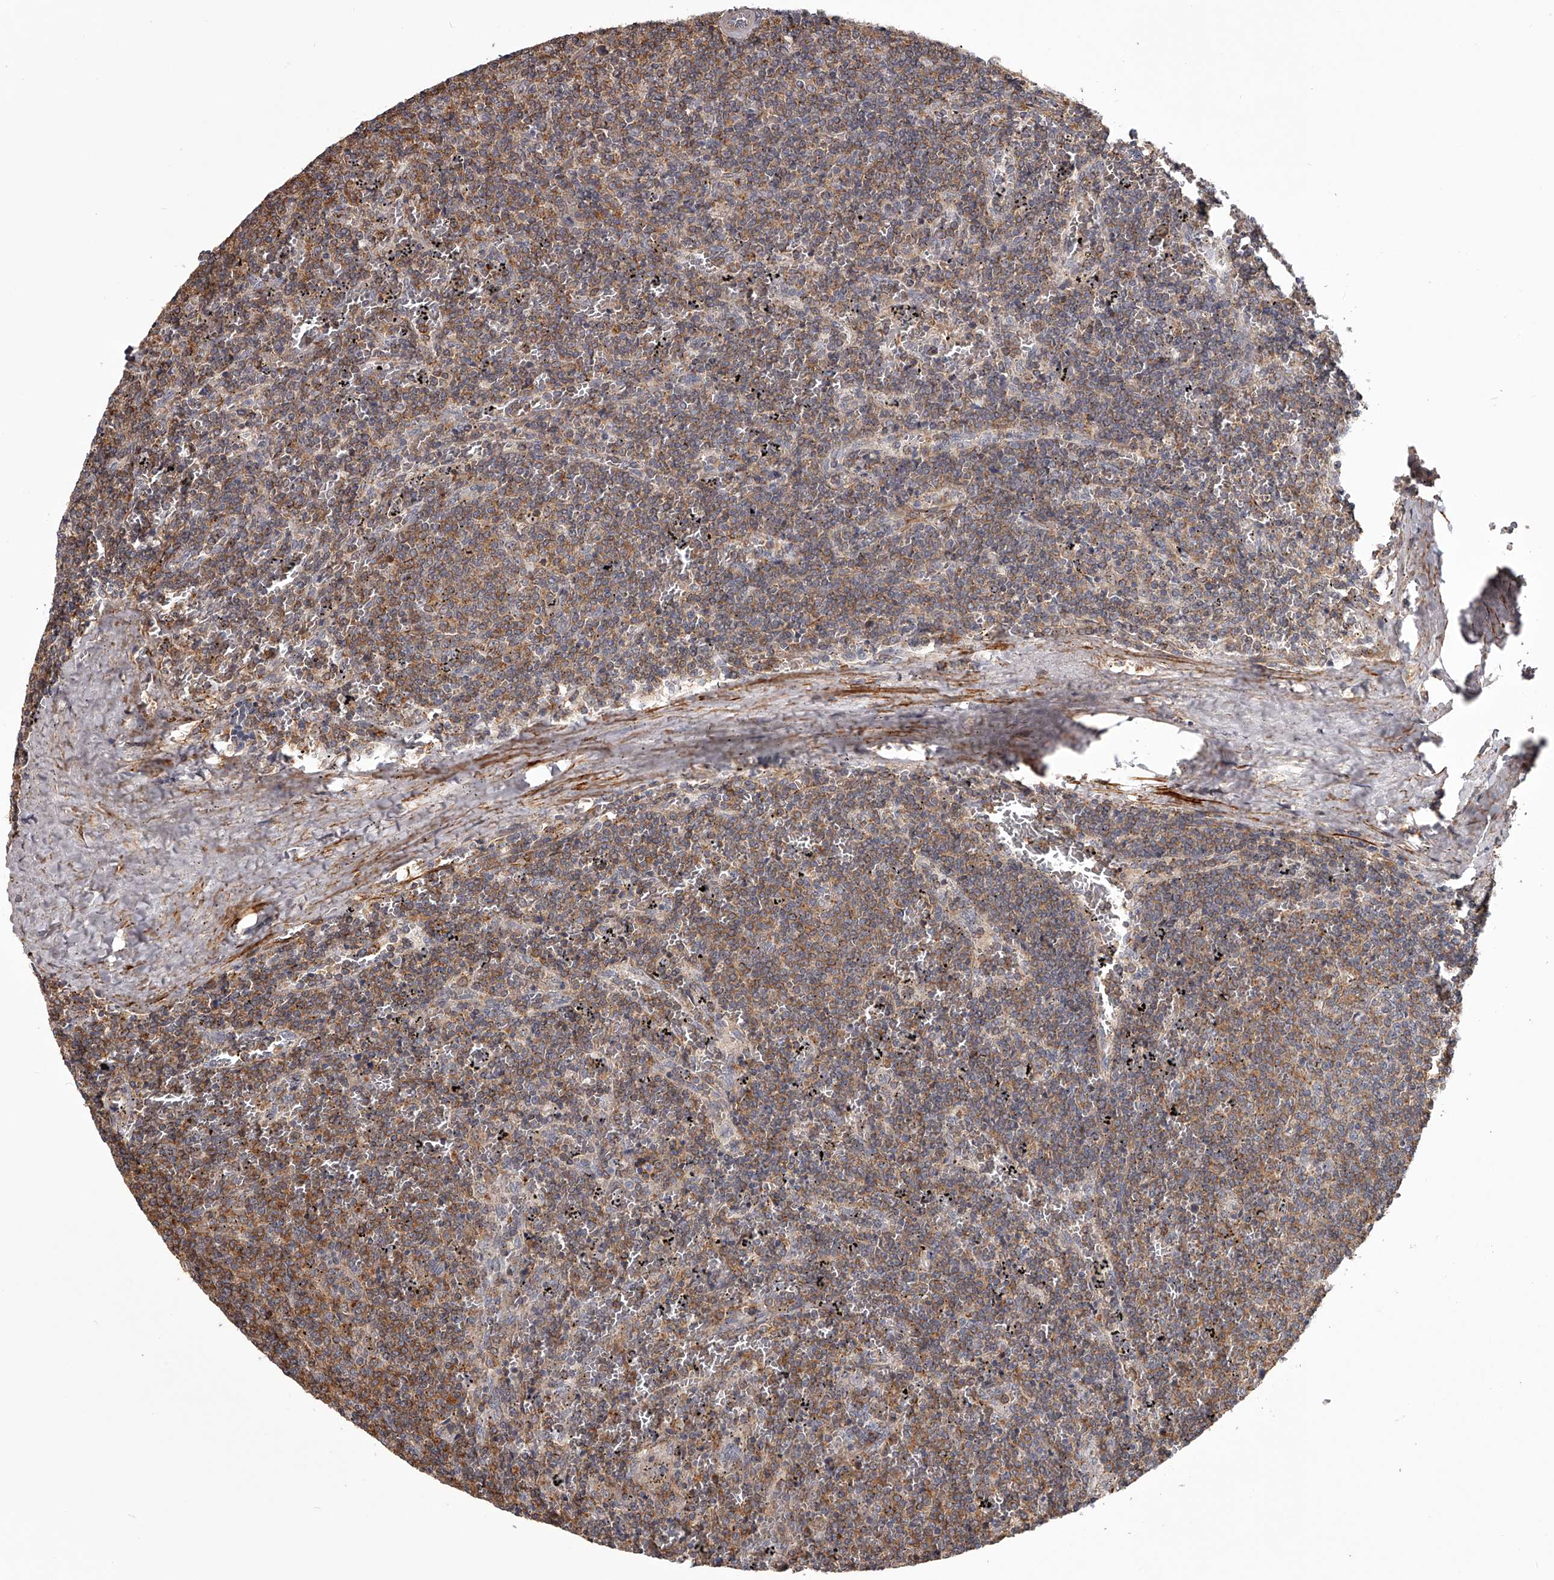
{"staining": {"intensity": "weak", "quantity": ">75%", "location": "cytoplasmic/membranous"}, "tissue": "lymphoma", "cell_type": "Tumor cells", "image_type": "cancer", "snomed": [{"axis": "morphology", "description": "Malignant lymphoma, non-Hodgkin's type, Low grade"}, {"axis": "topography", "description": "Spleen"}], "caption": "An IHC image of tumor tissue is shown. Protein staining in brown shows weak cytoplasmic/membranous positivity in lymphoma within tumor cells.", "gene": "RRP36", "patient": {"sex": "female", "age": 50}}